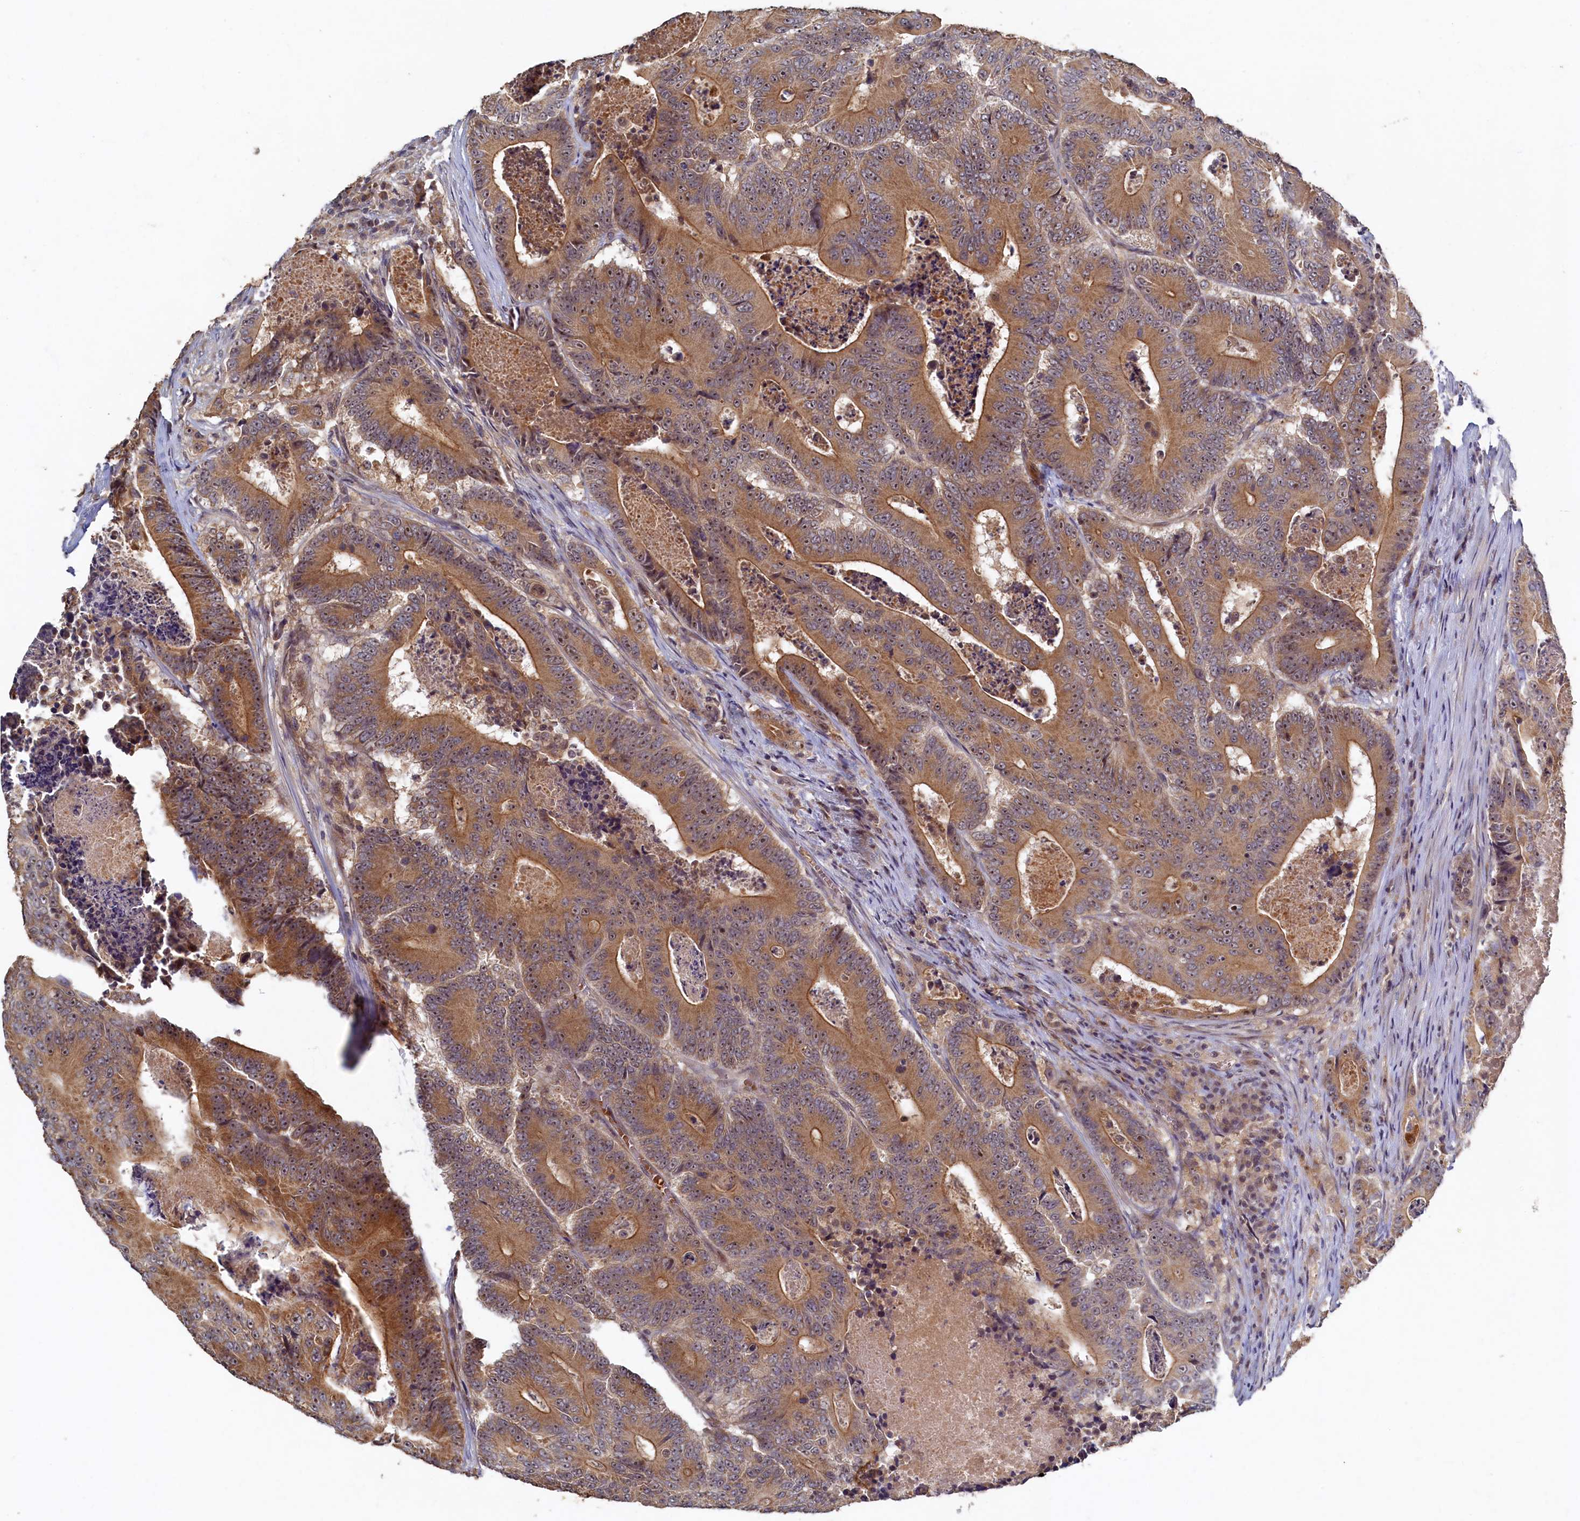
{"staining": {"intensity": "moderate", "quantity": ">75%", "location": "cytoplasmic/membranous"}, "tissue": "colorectal cancer", "cell_type": "Tumor cells", "image_type": "cancer", "snomed": [{"axis": "morphology", "description": "Adenocarcinoma, NOS"}, {"axis": "topography", "description": "Colon"}], "caption": "Human colorectal adenocarcinoma stained for a protein (brown) exhibits moderate cytoplasmic/membranous positive expression in approximately >75% of tumor cells.", "gene": "CEP20", "patient": {"sex": "male", "age": 83}}